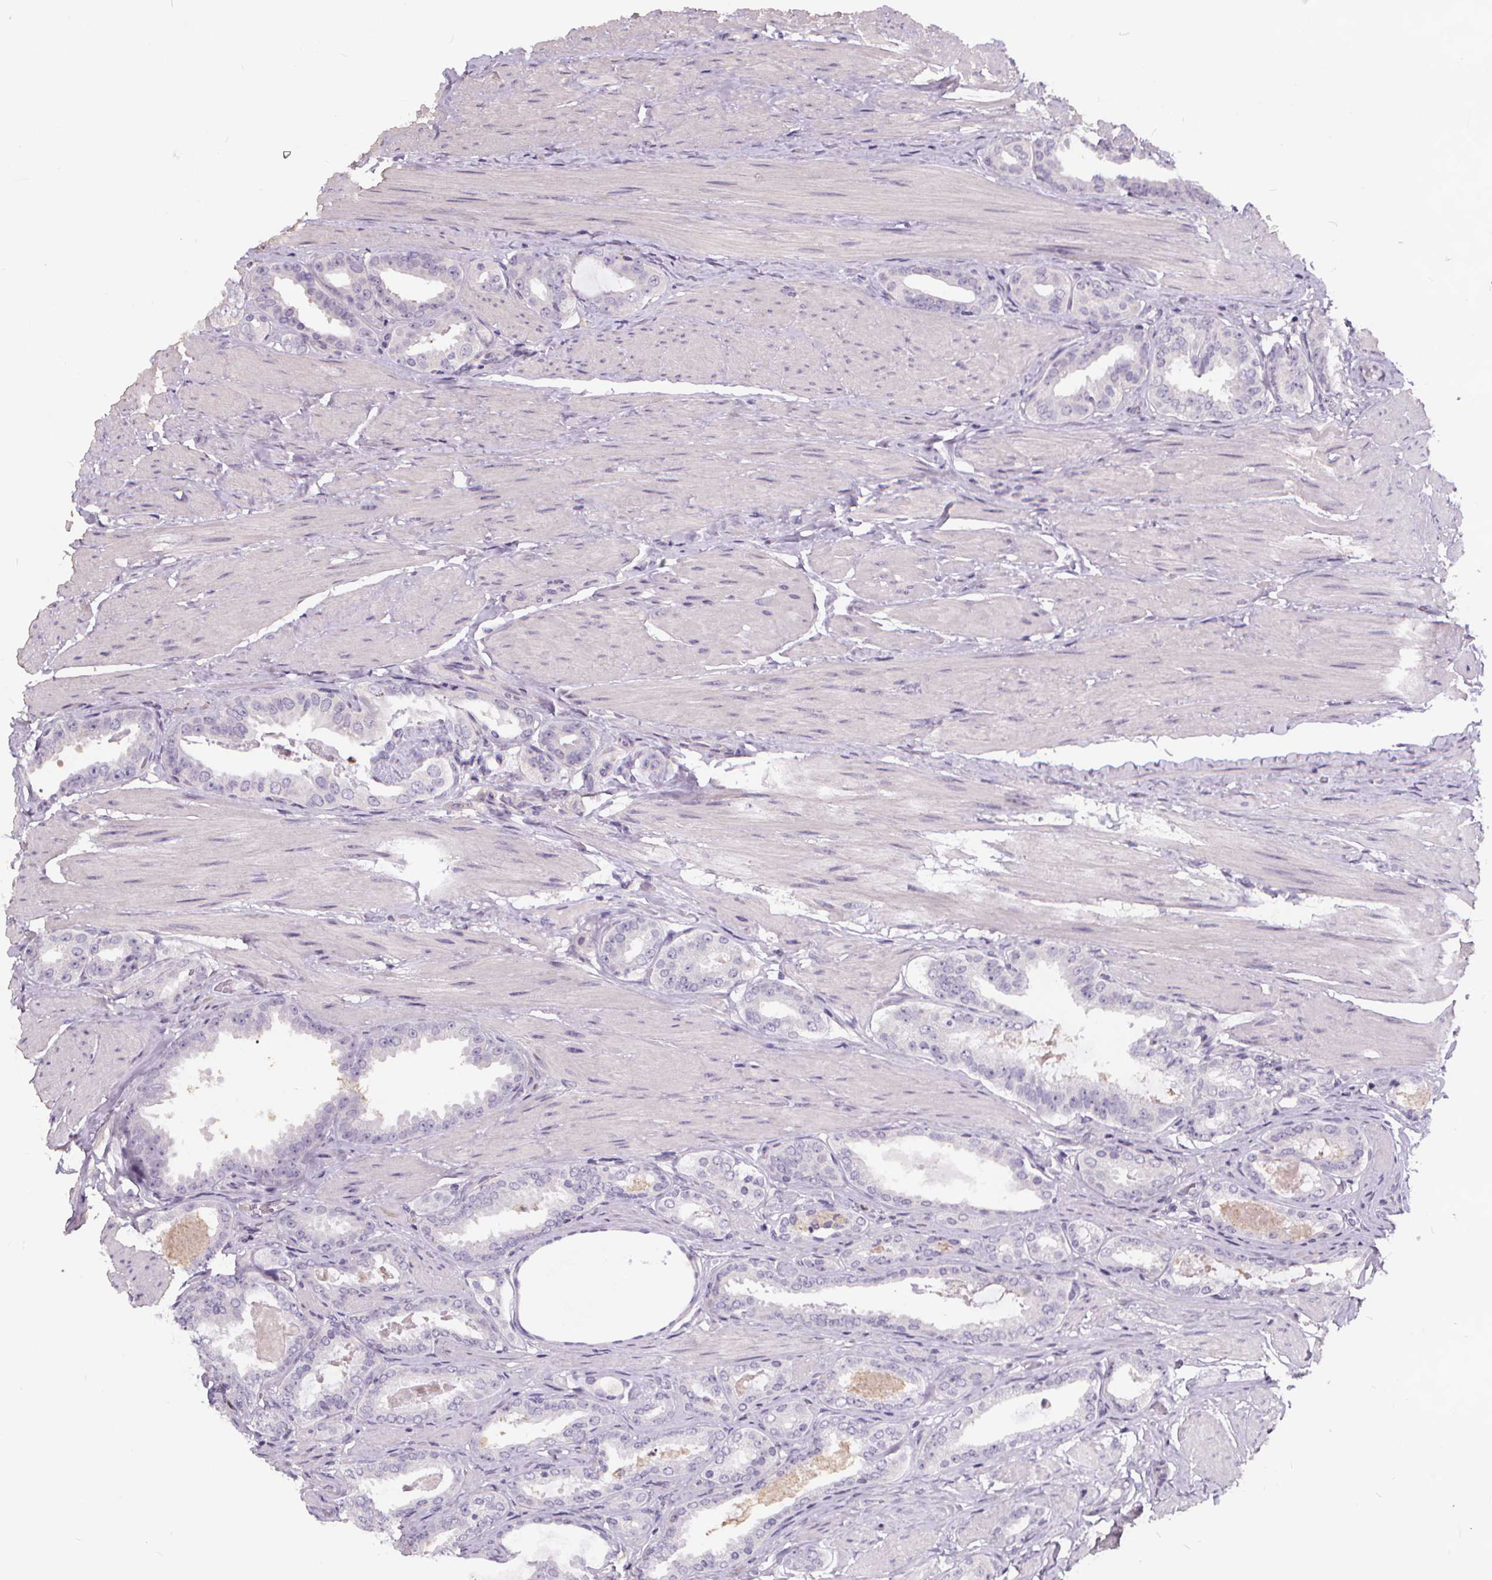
{"staining": {"intensity": "negative", "quantity": "none", "location": "none"}, "tissue": "prostate cancer", "cell_type": "Tumor cells", "image_type": "cancer", "snomed": [{"axis": "morphology", "description": "Adenocarcinoma, High grade"}, {"axis": "topography", "description": "Prostate"}], "caption": "There is no significant expression in tumor cells of prostate cancer (high-grade adenocarcinoma).", "gene": "ATP6V1D", "patient": {"sex": "male", "age": 63}}